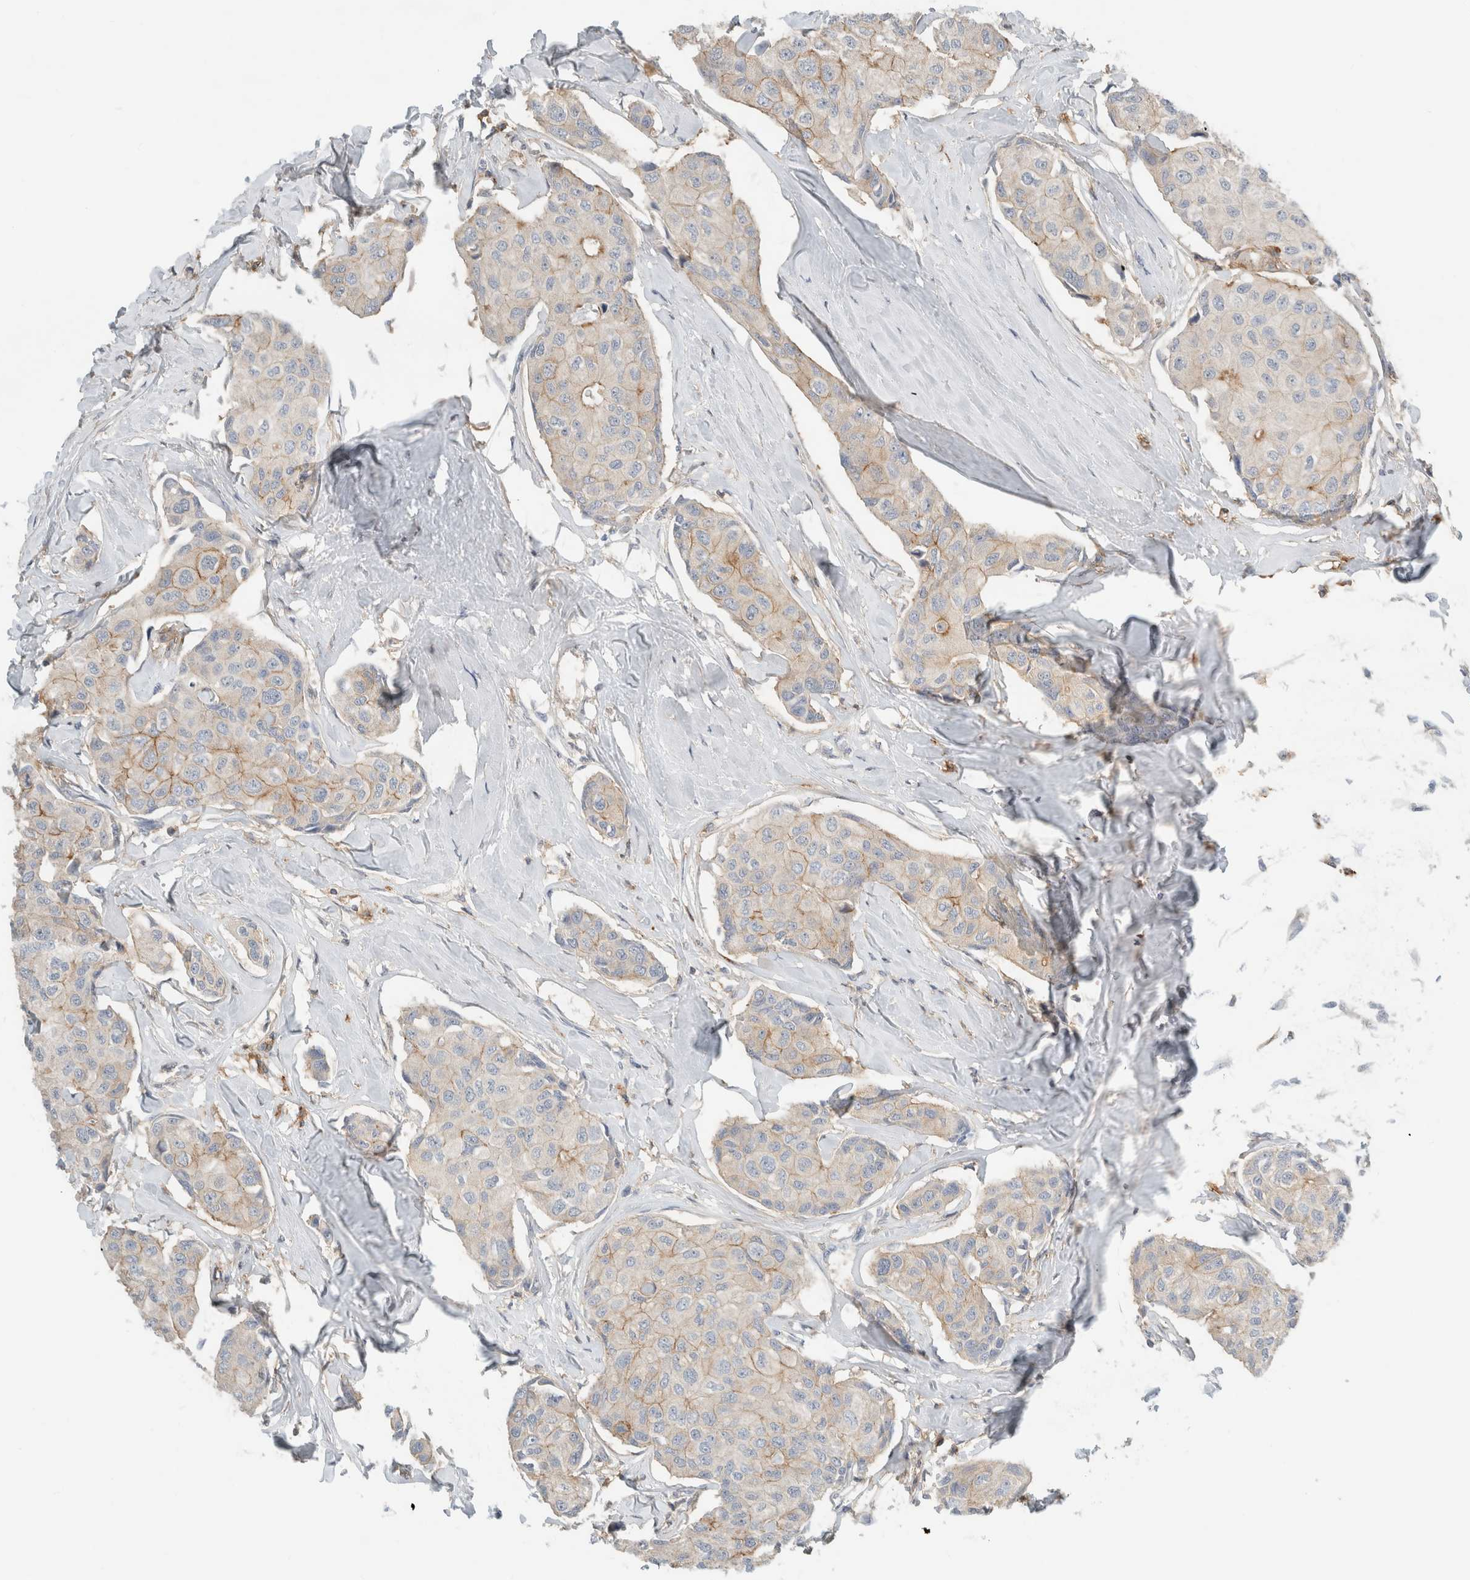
{"staining": {"intensity": "weak", "quantity": "<25%", "location": "cytoplasmic/membranous"}, "tissue": "breast cancer", "cell_type": "Tumor cells", "image_type": "cancer", "snomed": [{"axis": "morphology", "description": "Duct carcinoma"}, {"axis": "topography", "description": "Breast"}], "caption": "An immunohistochemistry (IHC) photomicrograph of breast intraductal carcinoma is shown. There is no staining in tumor cells of breast intraductal carcinoma.", "gene": "ERCC6L2", "patient": {"sex": "female", "age": 80}}